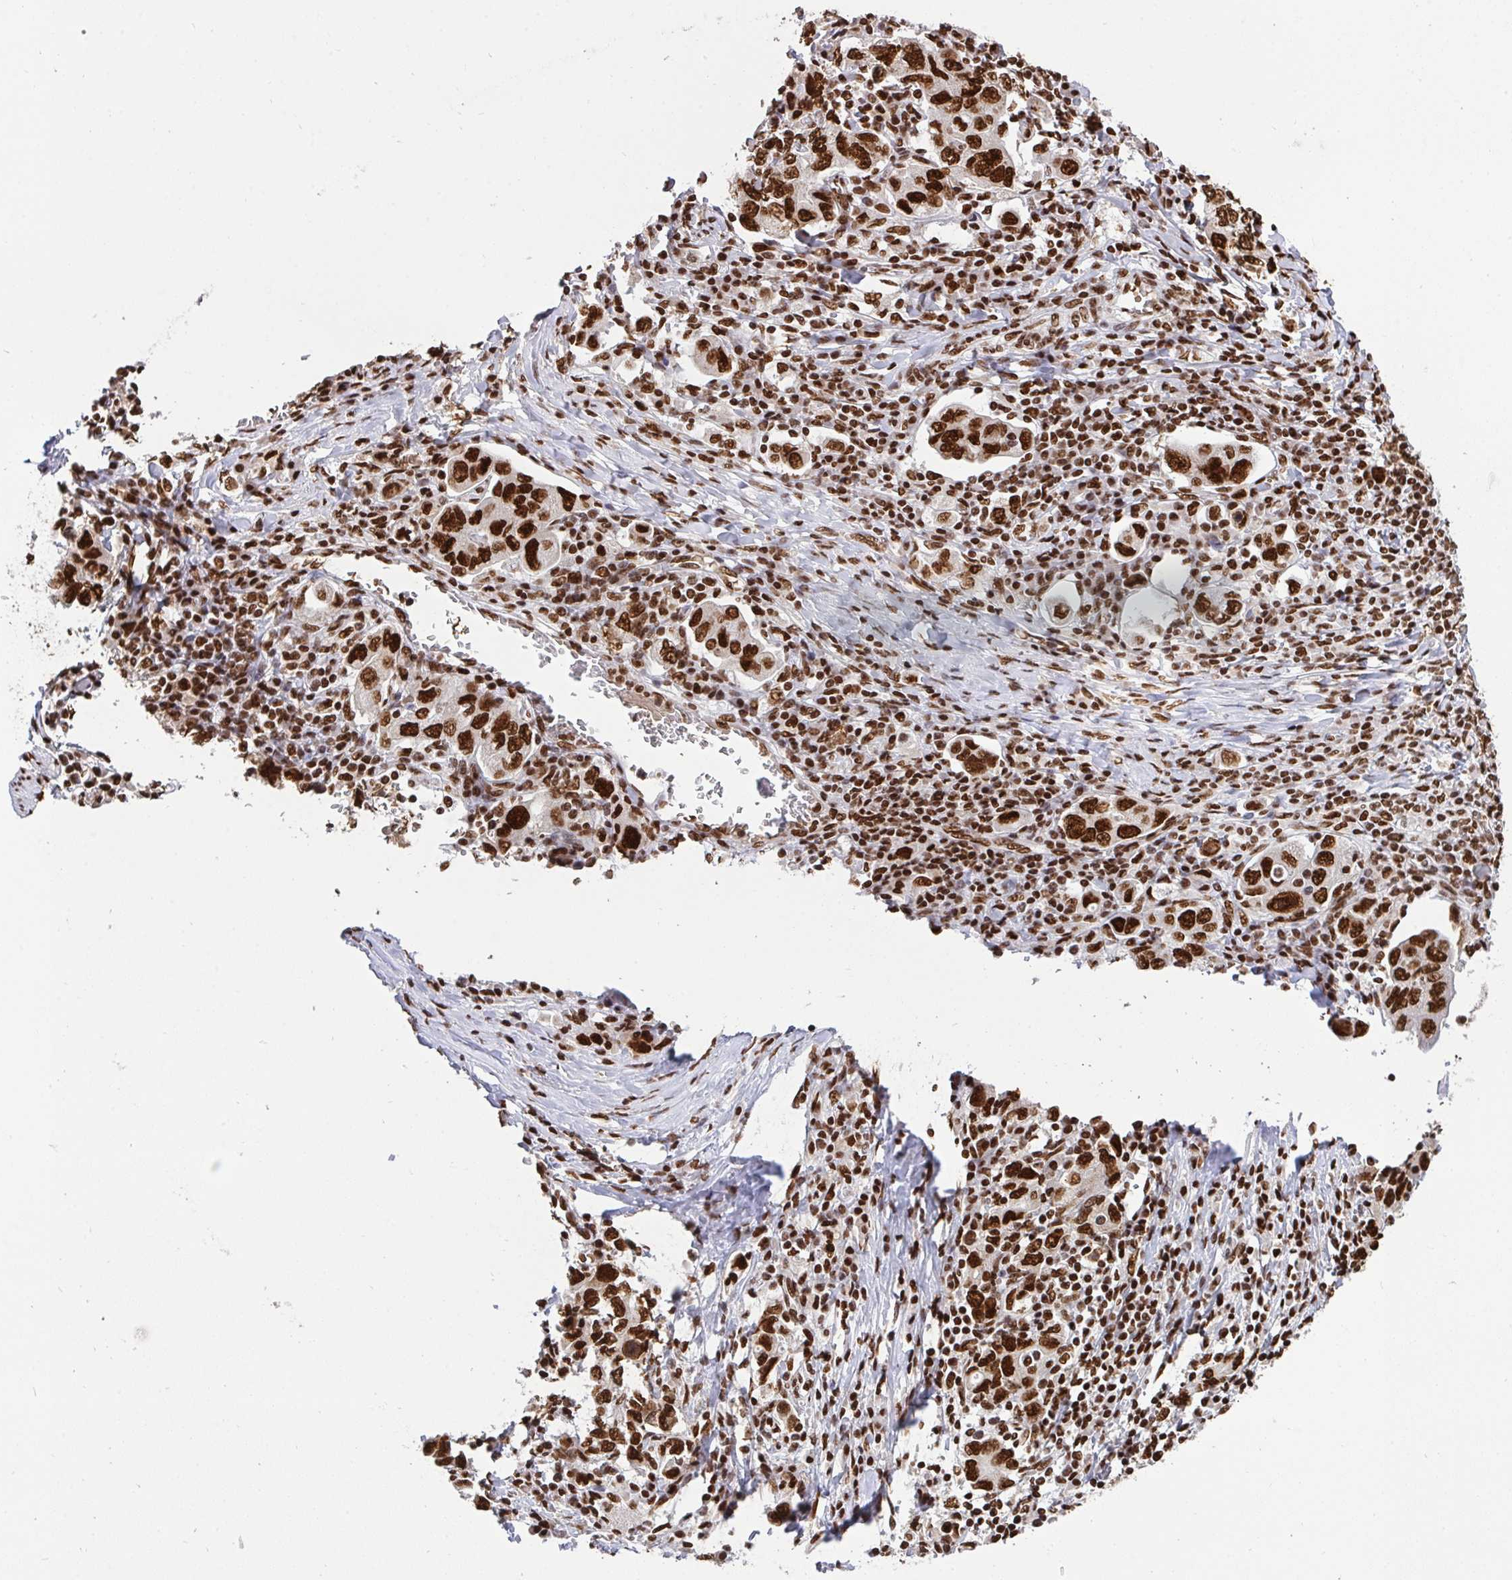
{"staining": {"intensity": "strong", "quantity": ">75%", "location": "nuclear"}, "tissue": "stomach cancer", "cell_type": "Tumor cells", "image_type": "cancer", "snomed": [{"axis": "morphology", "description": "Adenocarcinoma, NOS"}, {"axis": "topography", "description": "Stomach, upper"}, {"axis": "topography", "description": "Stomach"}], "caption": "Protein expression analysis of human stomach cancer (adenocarcinoma) reveals strong nuclear staining in approximately >75% of tumor cells. (DAB IHC, brown staining for protein, blue staining for nuclei).", "gene": "HNRNPL", "patient": {"sex": "male", "age": 62}}